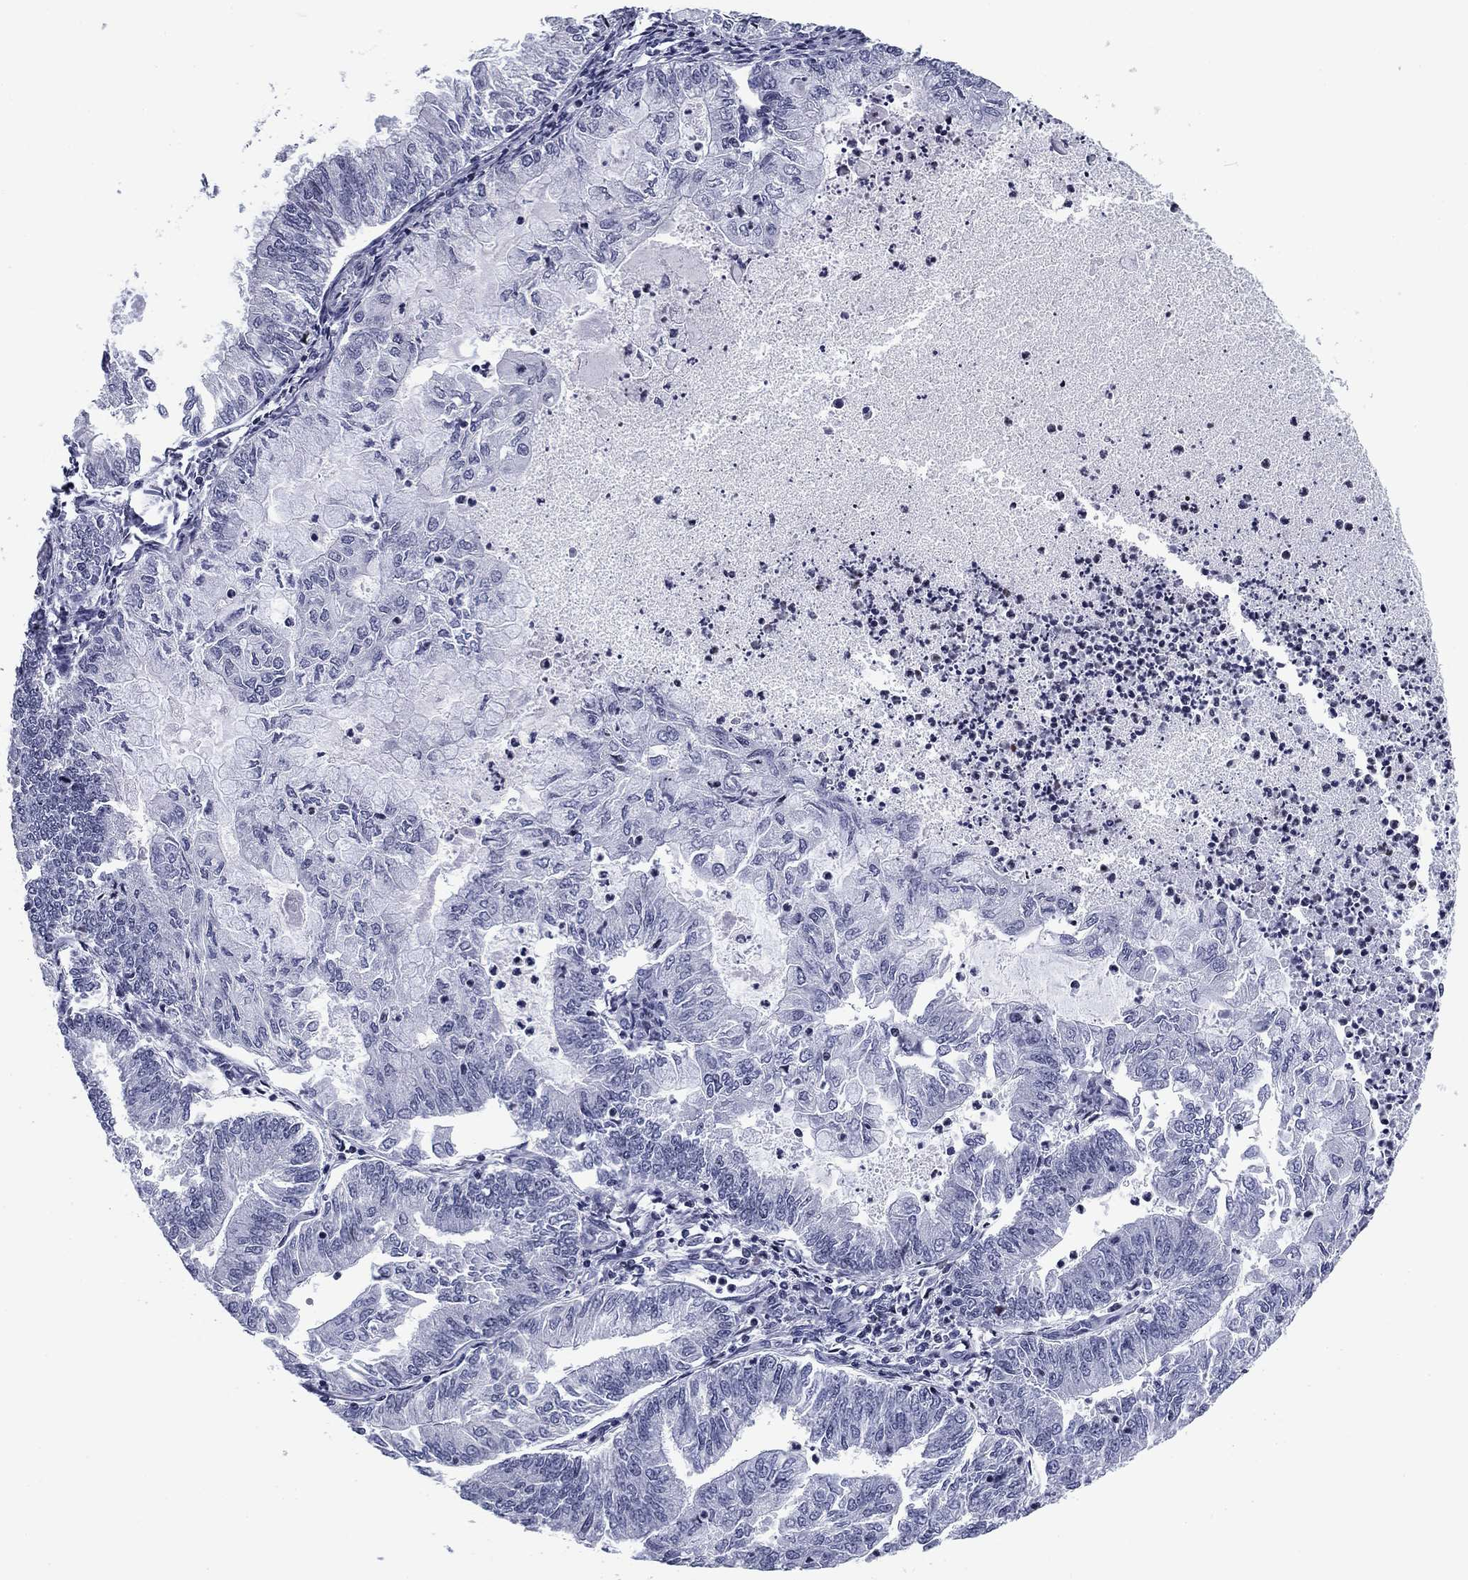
{"staining": {"intensity": "negative", "quantity": "none", "location": "none"}, "tissue": "endometrial cancer", "cell_type": "Tumor cells", "image_type": "cancer", "snomed": [{"axis": "morphology", "description": "Adenocarcinoma, NOS"}, {"axis": "topography", "description": "Endometrium"}], "caption": "This is a micrograph of immunohistochemistry (IHC) staining of endometrial adenocarcinoma, which shows no expression in tumor cells. Brightfield microscopy of immunohistochemistry stained with DAB (3,3'-diaminobenzidine) (brown) and hematoxylin (blue), captured at high magnification.", "gene": "CCDC144A", "patient": {"sex": "female", "age": 59}}